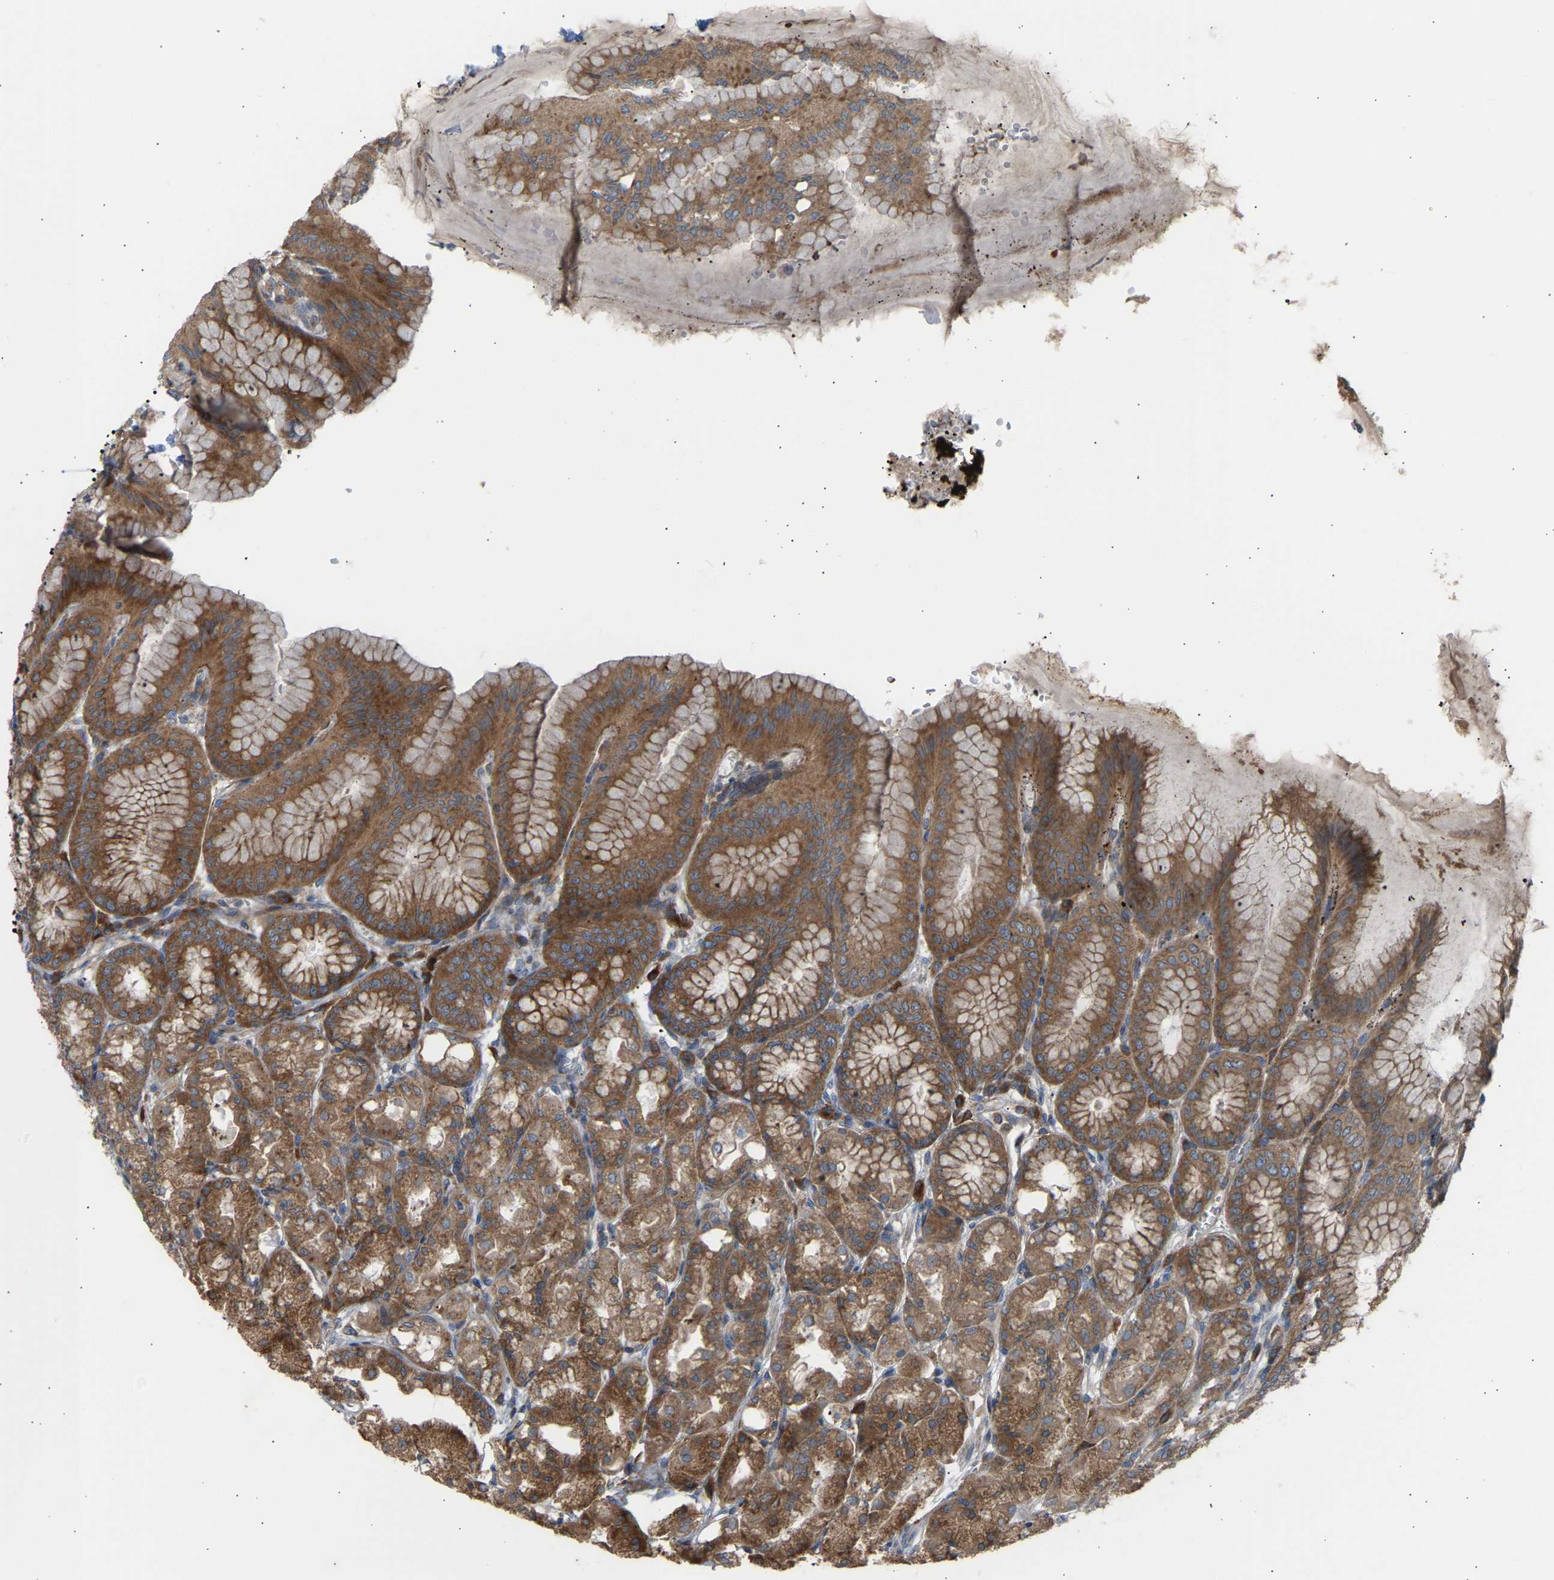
{"staining": {"intensity": "strong", "quantity": ">75%", "location": "cytoplasmic/membranous"}, "tissue": "stomach", "cell_type": "Glandular cells", "image_type": "normal", "snomed": [{"axis": "morphology", "description": "Normal tissue, NOS"}, {"axis": "topography", "description": "Stomach, lower"}], "caption": "Protein expression analysis of unremarkable stomach shows strong cytoplasmic/membranous staining in about >75% of glandular cells. Nuclei are stained in blue.", "gene": "GCN1", "patient": {"sex": "male", "age": 71}}